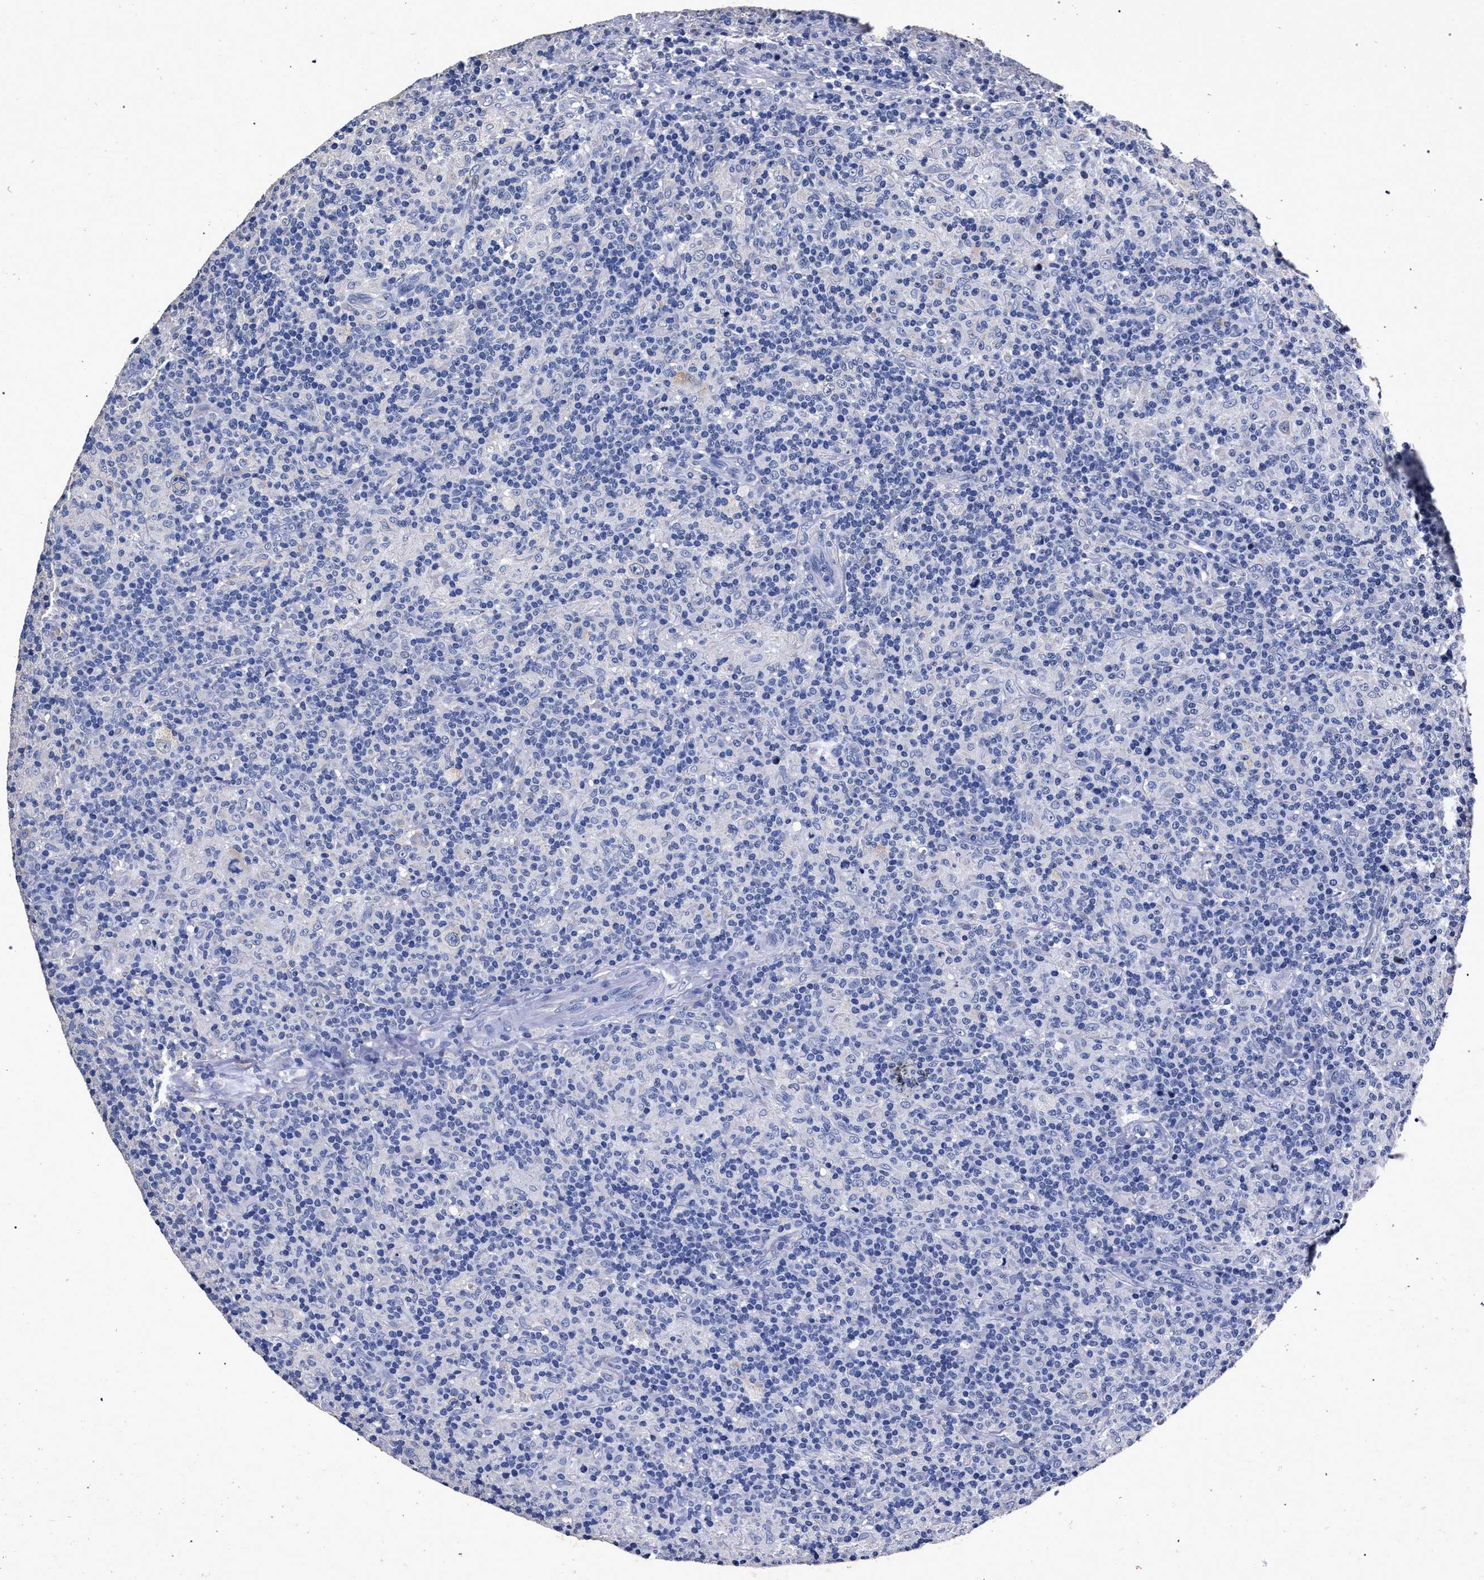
{"staining": {"intensity": "negative", "quantity": "none", "location": "none"}, "tissue": "lymphoma", "cell_type": "Tumor cells", "image_type": "cancer", "snomed": [{"axis": "morphology", "description": "Hodgkin's disease, NOS"}, {"axis": "topography", "description": "Lymph node"}], "caption": "There is no significant staining in tumor cells of lymphoma.", "gene": "ATP1A2", "patient": {"sex": "male", "age": 70}}